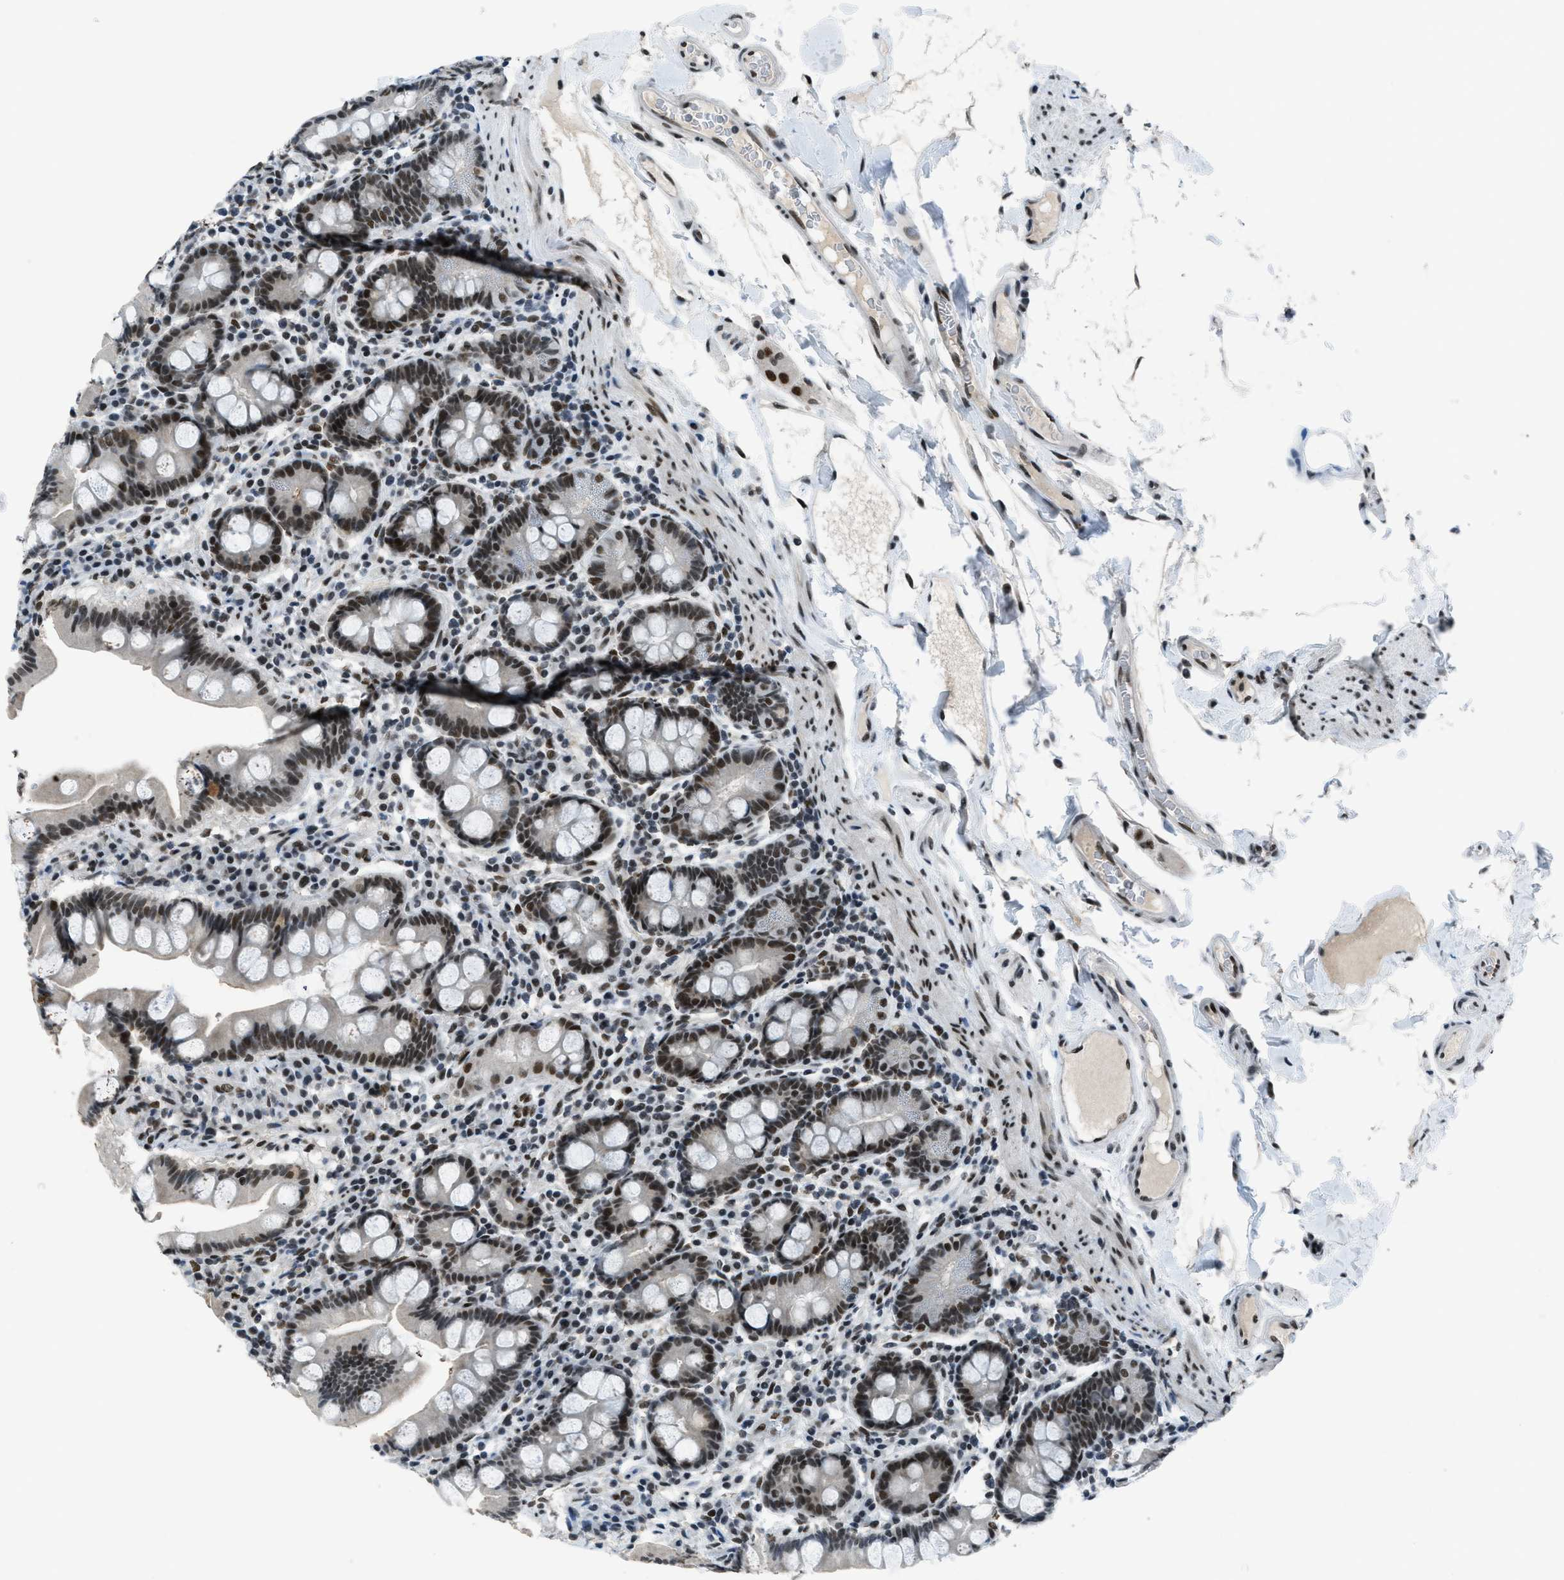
{"staining": {"intensity": "moderate", "quantity": ">75%", "location": "nuclear"}, "tissue": "duodenum", "cell_type": "Glandular cells", "image_type": "normal", "snomed": [{"axis": "morphology", "description": "Normal tissue, NOS"}, {"axis": "topography", "description": "Duodenum"}], "caption": "The immunohistochemical stain highlights moderate nuclear staining in glandular cells of normal duodenum.", "gene": "GATAD2B", "patient": {"sex": "male", "age": 50}}